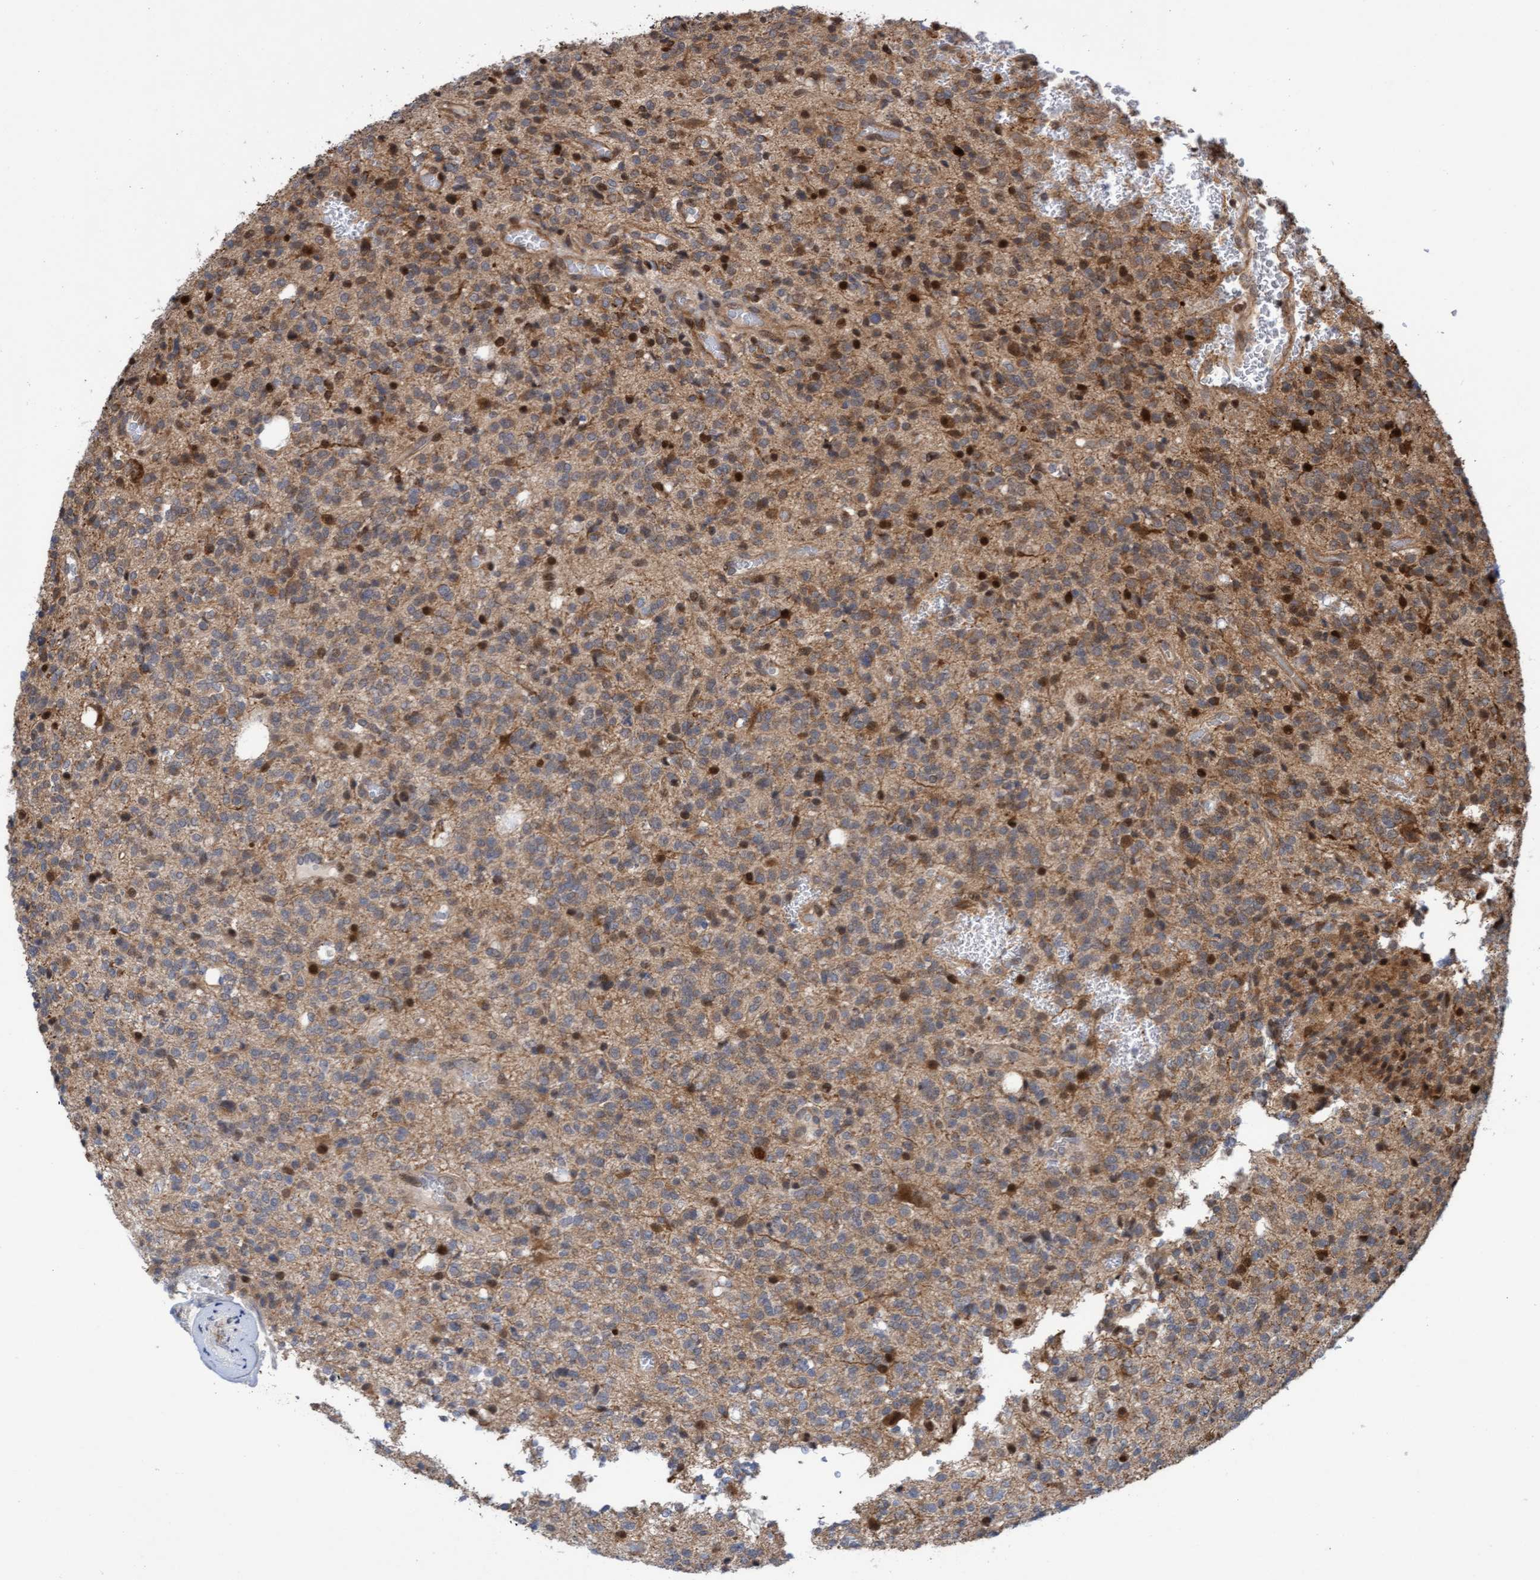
{"staining": {"intensity": "weak", "quantity": ">75%", "location": "cytoplasmic/membranous"}, "tissue": "glioma", "cell_type": "Tumor cells", "image_type": "cancer", "snomed": [{"axis": "morphology", "description": "Glioma, malignant, High grade"}, {"axis": "topography", "description": "Brain"}], "caption": "A photomicrograph of glioma stained for a protein shows weak cytoplasmic/membranous brown staining in tumor cells. (Brightfield microscopy of DAB IHC at high magnification).", "gene": "ITFG1", "patient": {"sex": "male", "age": 34}}